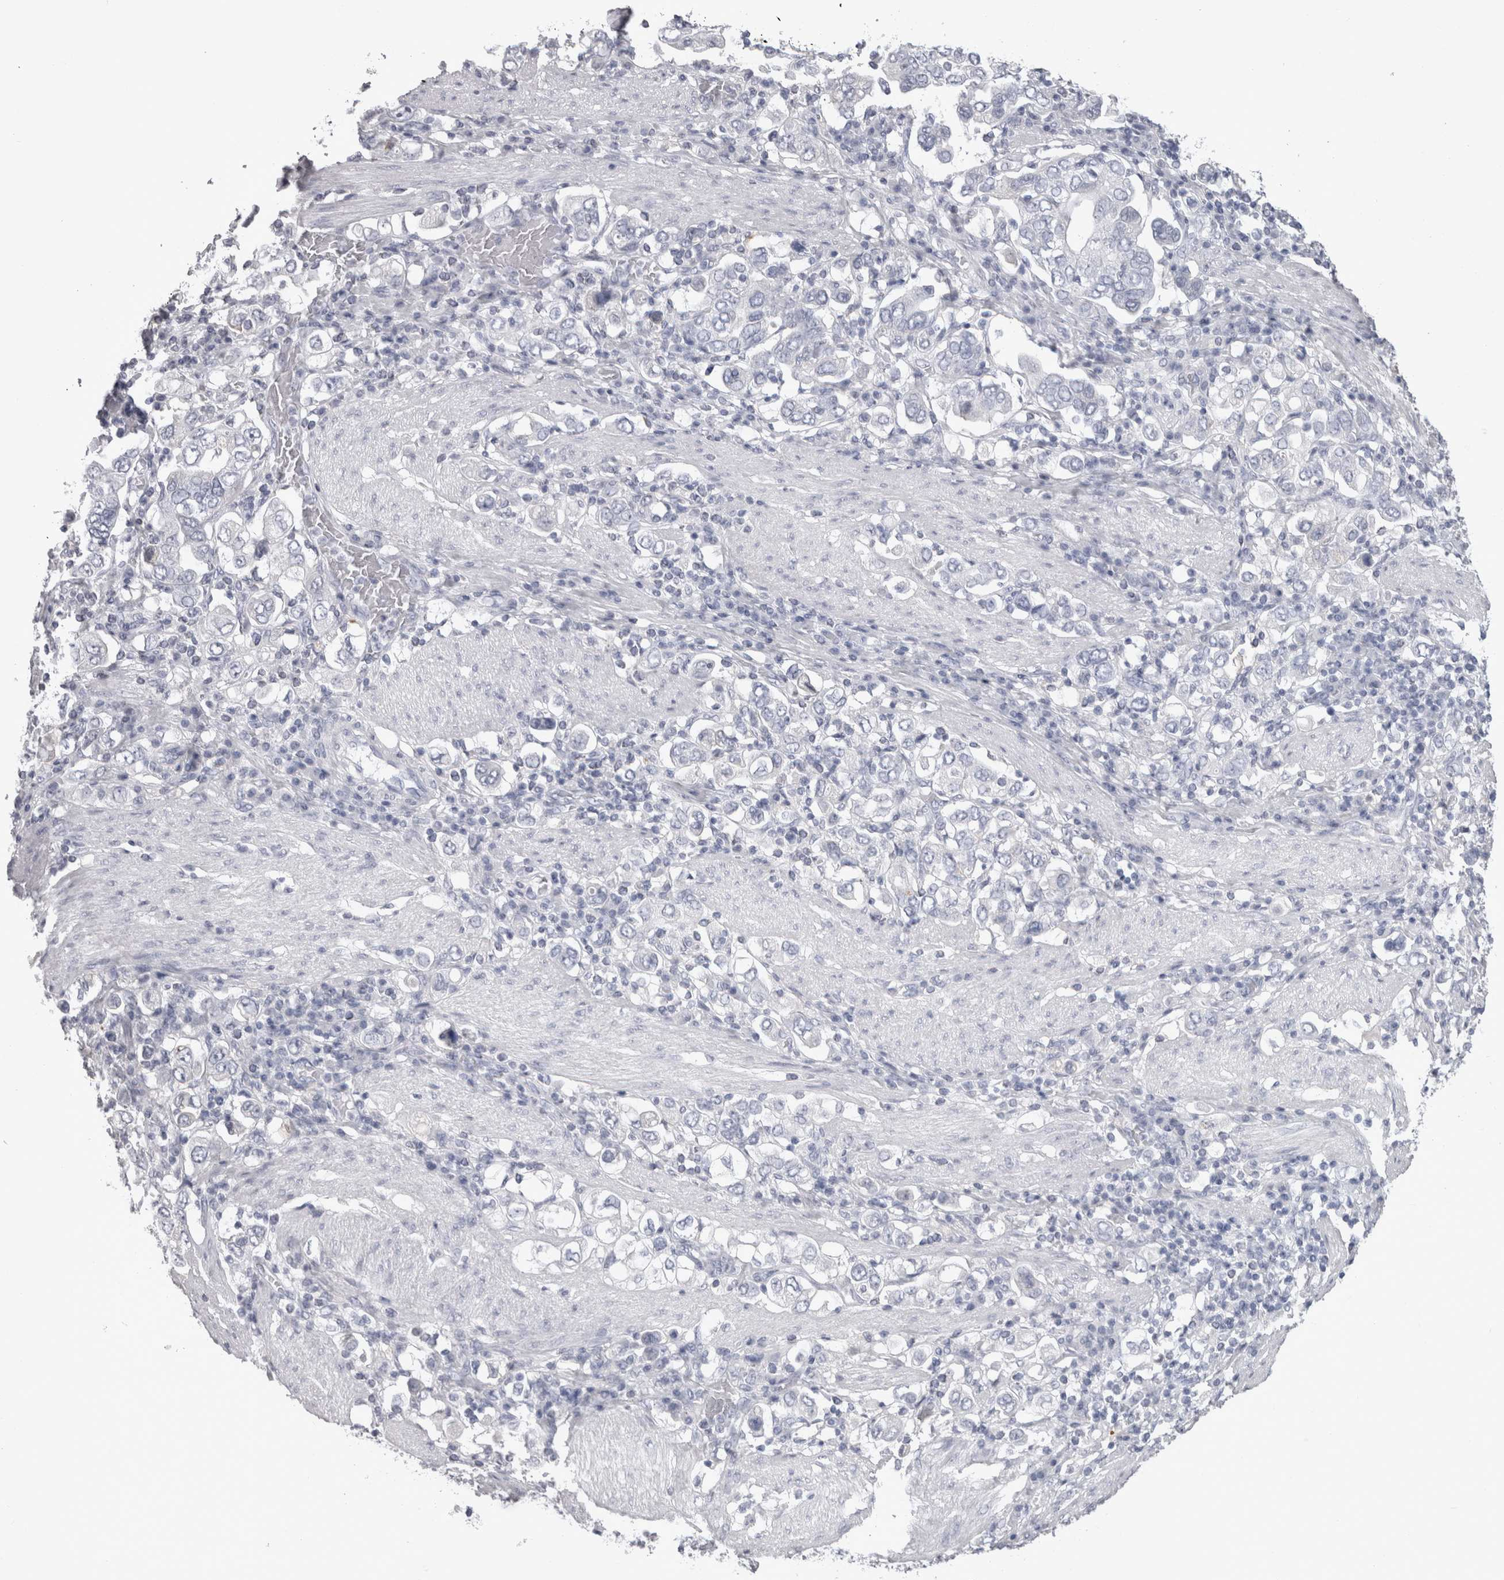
{"staining": {"intensity": "negative", "quantity": "none", "location": "none"}, "tissue": "stomach cancer", "cell_type": "Tumor cells", "image_type": "cancer", "snomed": [{"axis": "morphology", "description": "Adenocarcinoma, NOS"}, {"axis": "topography", "description": "Stomach, upper"}], "caption": "Tumor cells are negative for protein expression in human adenocarcinoma (stomach).", "gene": "ADAM2", "patient": {"sex": "male", "age": 62}}